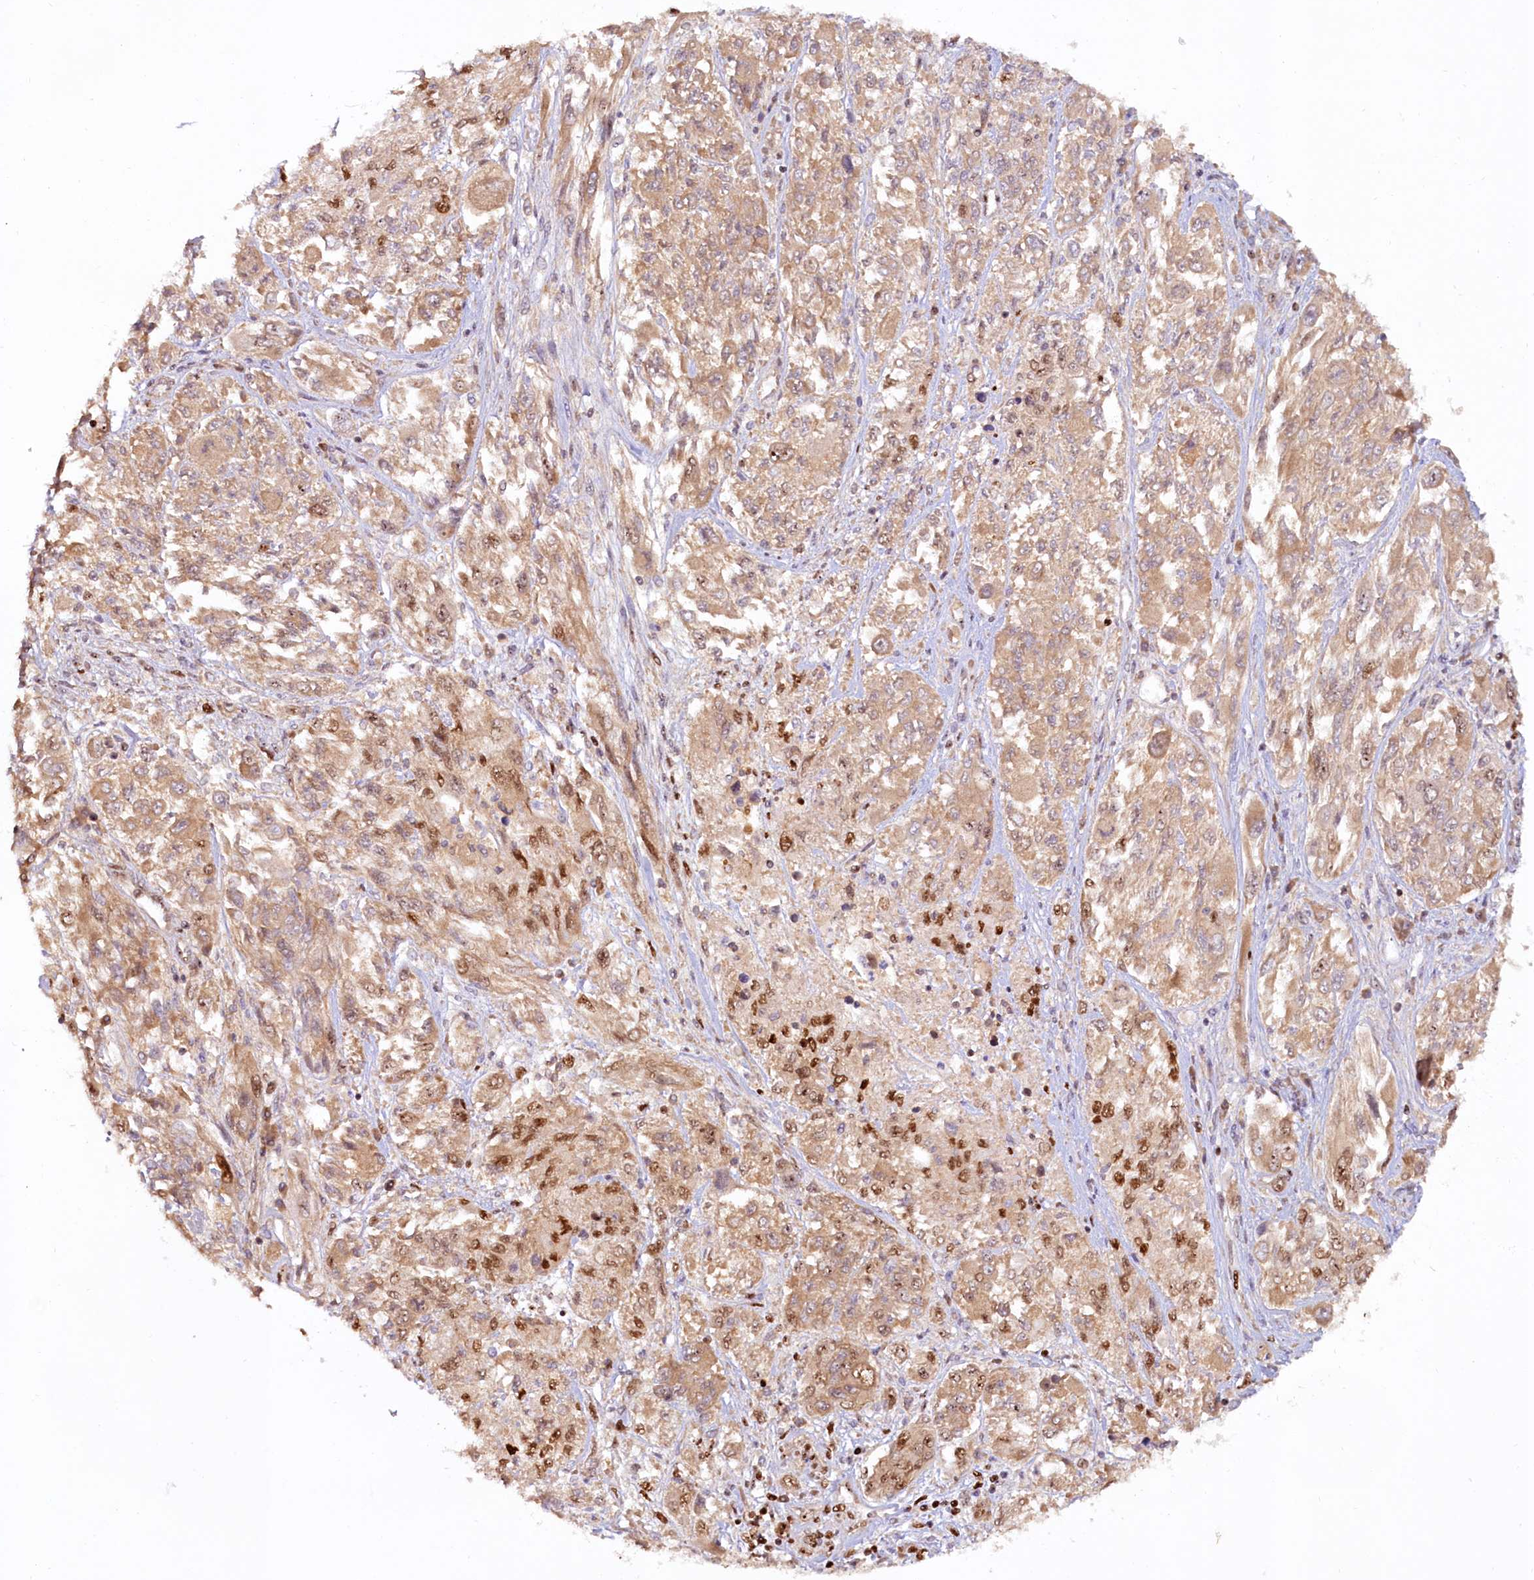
{"staining": {"intensity": "moderate", "quantity": "25%-75%", "location": "cytoplasmic/membranous,nuclear"}, "tissue": "melanoma", "cell_type": "Tumor cells", "image_type": "cancer", "snomed": [{"axis": "morphology", "description": "Malignant melanoma, NOS"}, {"axis": "topography", "description": "Skin"}], "caption": "A high-resolution histopathology image shows immunohistochemistry (IHC) staining of malignant melanoma, which demonstrates moderate cytoplasmic/membranous and nuclear positivity in approximately 25%-75% of tumor cells.", "gene": "TCOF1", "patient": {"sex": "female", "age": 91}}